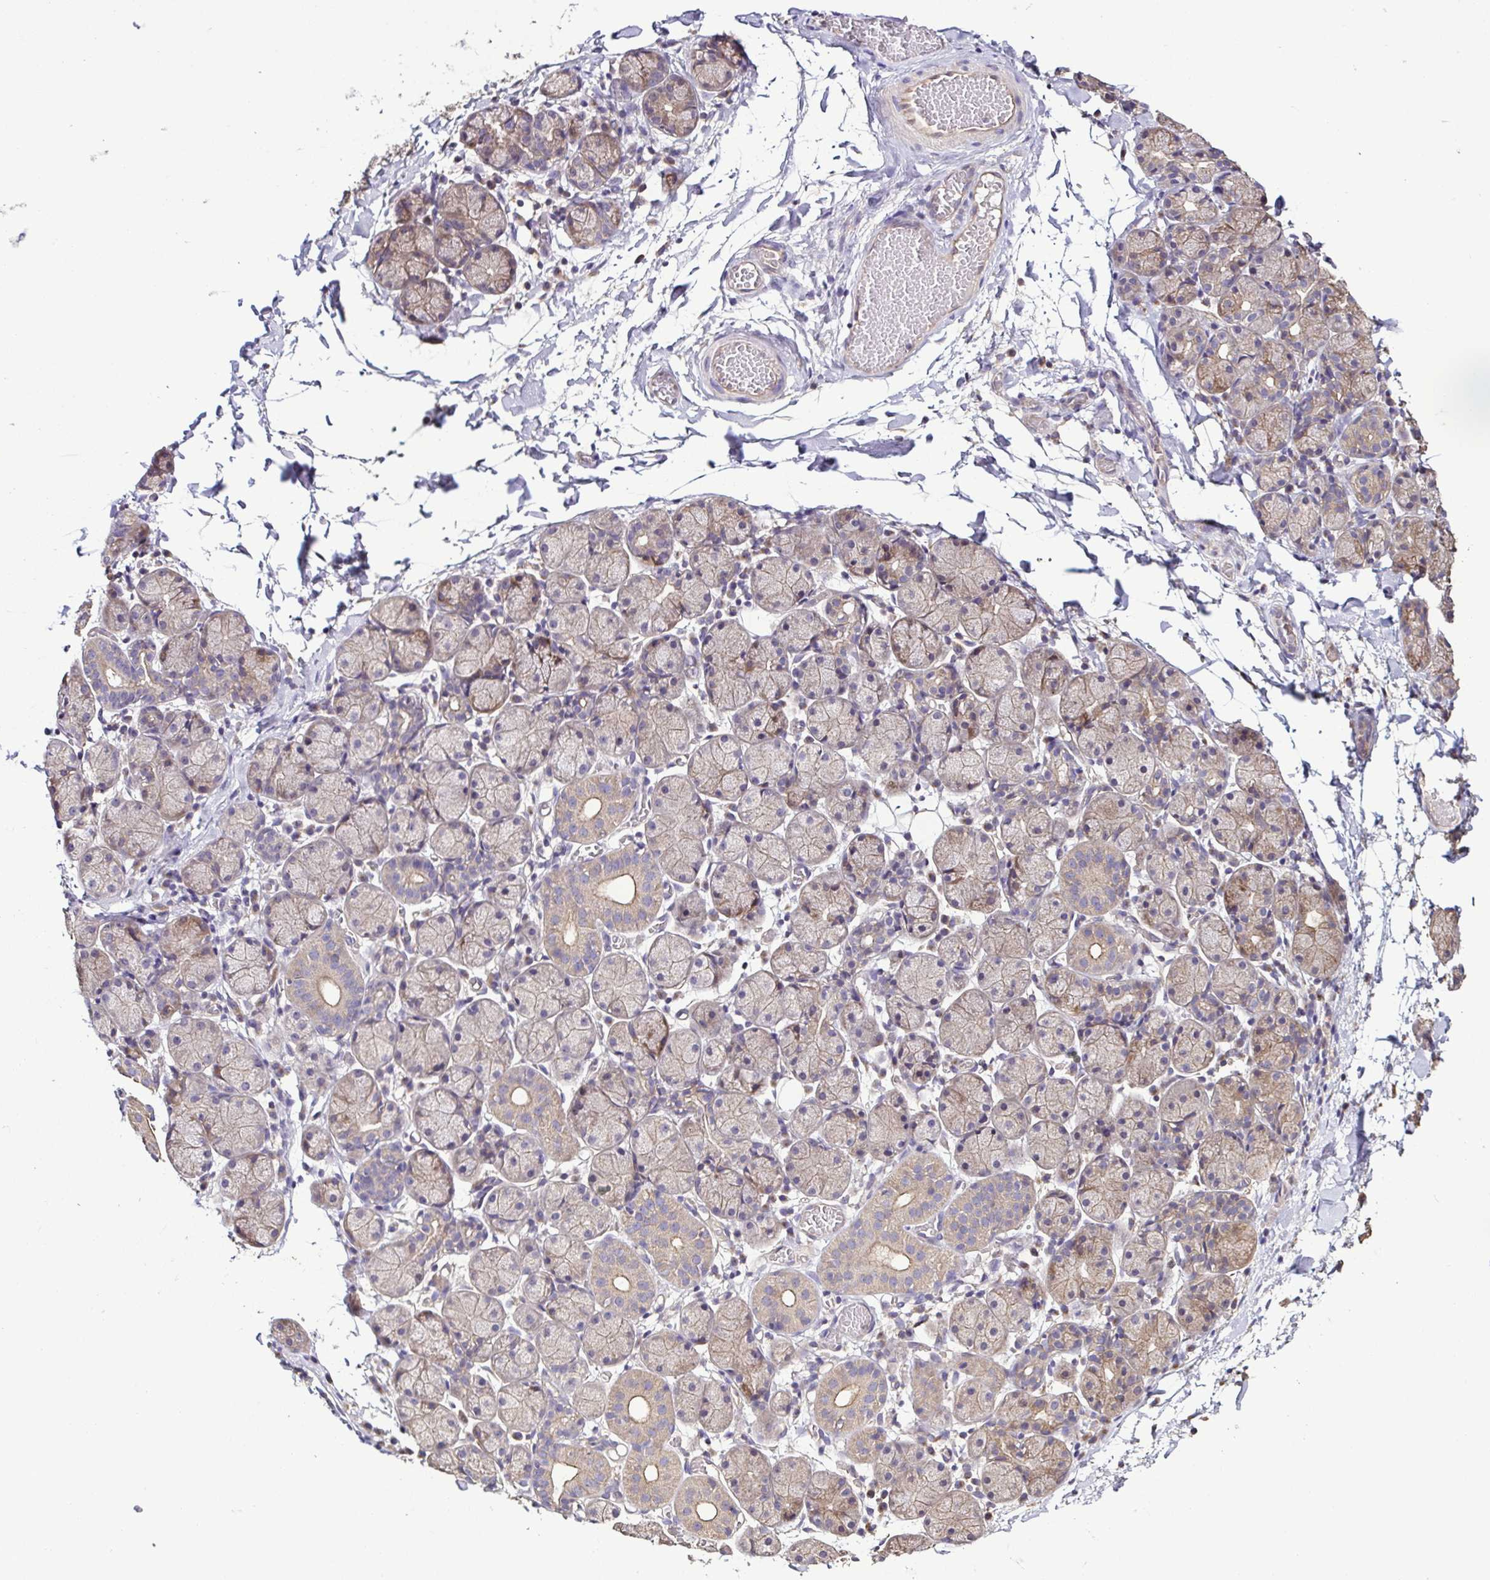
{"staining": {"intensity": "weak", "quantity": "25%-75%", "location": "cytoplasmic/membranous"}, "tissue": "salivary gland", "cell_type": "Glandular cells", "image_type": "normal", "snomed": [{"axis": "morphology", "description": "Normal tissue, NOS"}, {"axis": "topography", "description": "Salivary gland"}], "caption": "Protein analysis of normal salivary gland reveals weak cytoplasmic/membranous expression in about 25%-75% of glandular cells. The staining is performed using DAB (3,3'-diaminobenzidine) brown chromogen to label protein expression. The nuclei are counter-stained blue using hematoxylin.", "gene": "LMOD2", "patient": {"sex": "female", "age": 24}}